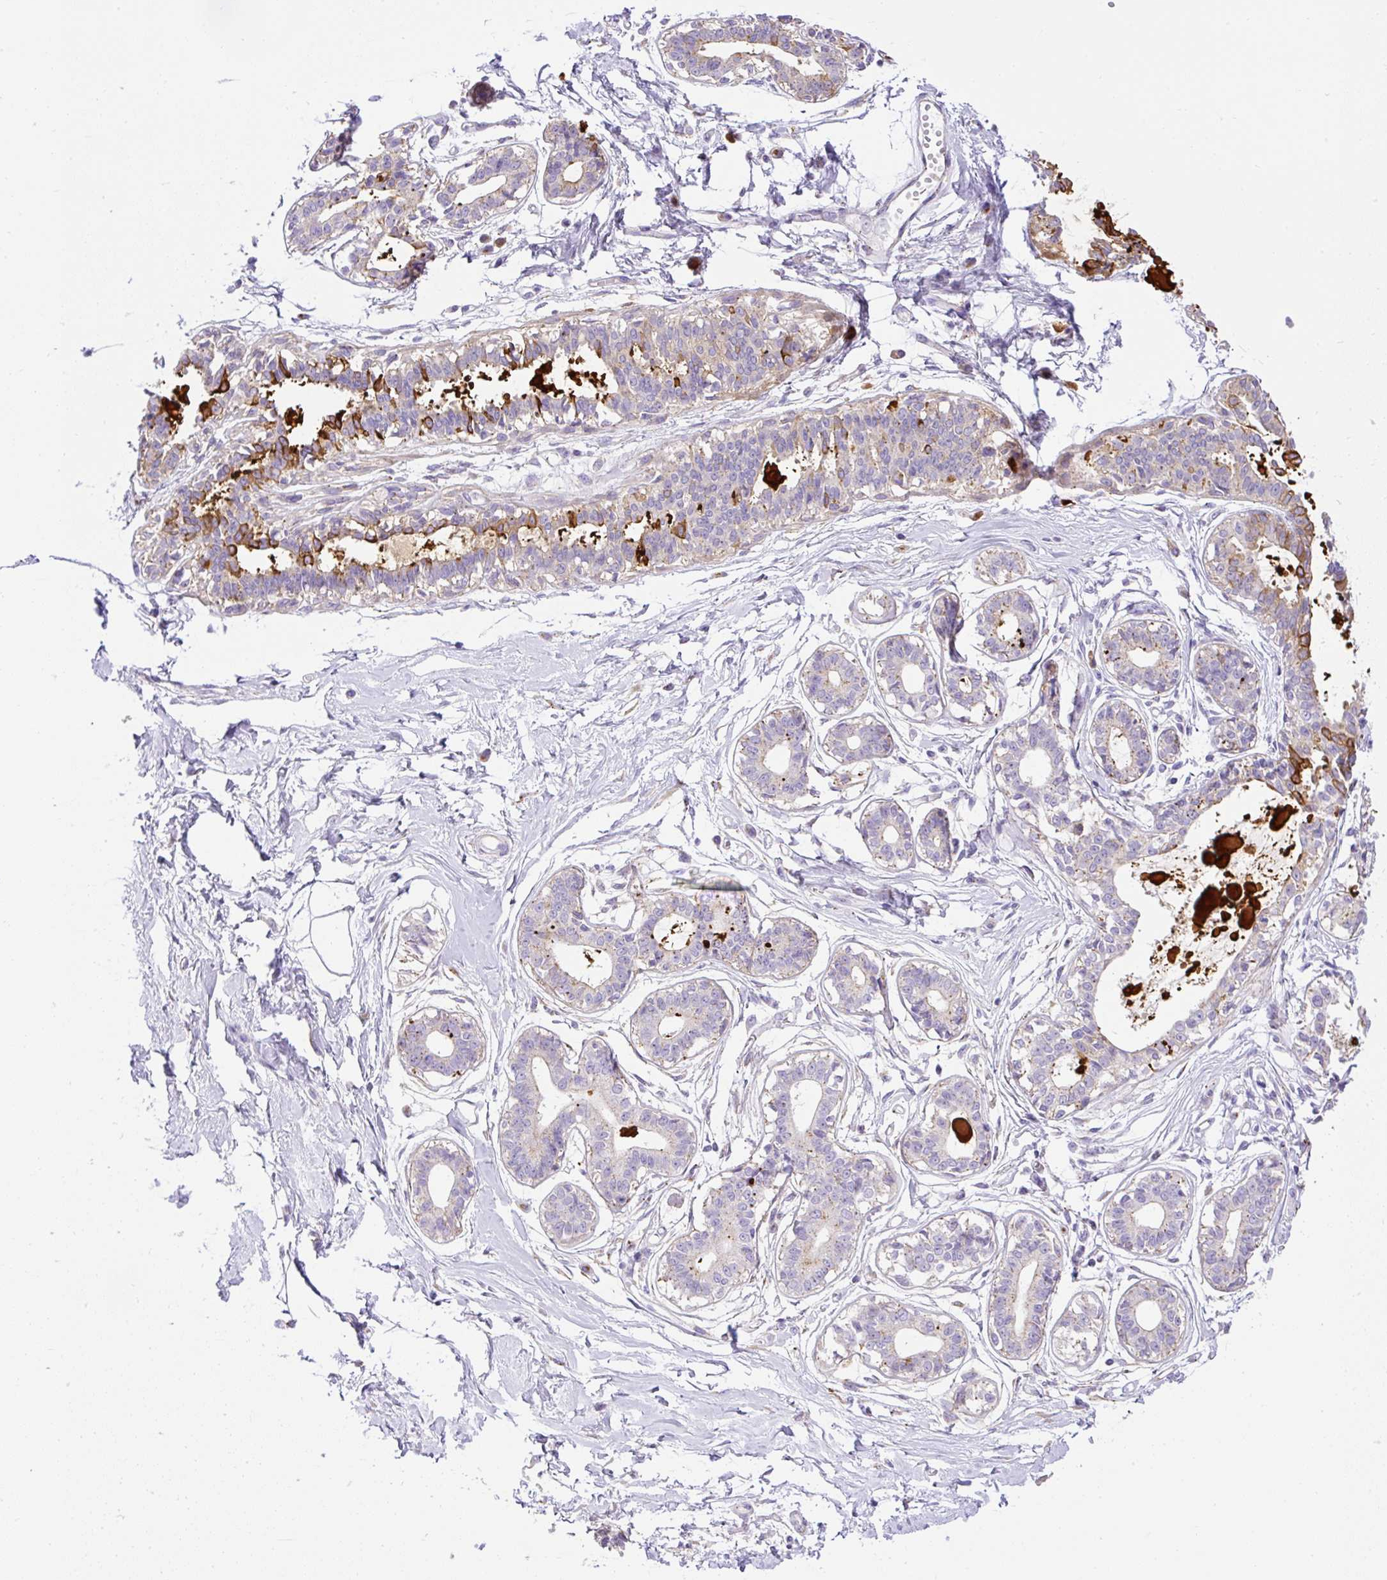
{"staining": {"intensity": "negative", "quantity": "none", "location": "none"}, "tissue": "breast", "cell_type": "Adipocytes", "image_type": "normal", "snomed": [{"axis": "morphology", "description": "Normal tissue, NOS"}, {"axis": "topography", "description": "Breast"}], "caption": "Normal breast was stained to show a protein in brown. There is no significant positivity in adipocytes.", "gene": "CFAP47", "patient": {"sex": "female", "age": 45}}